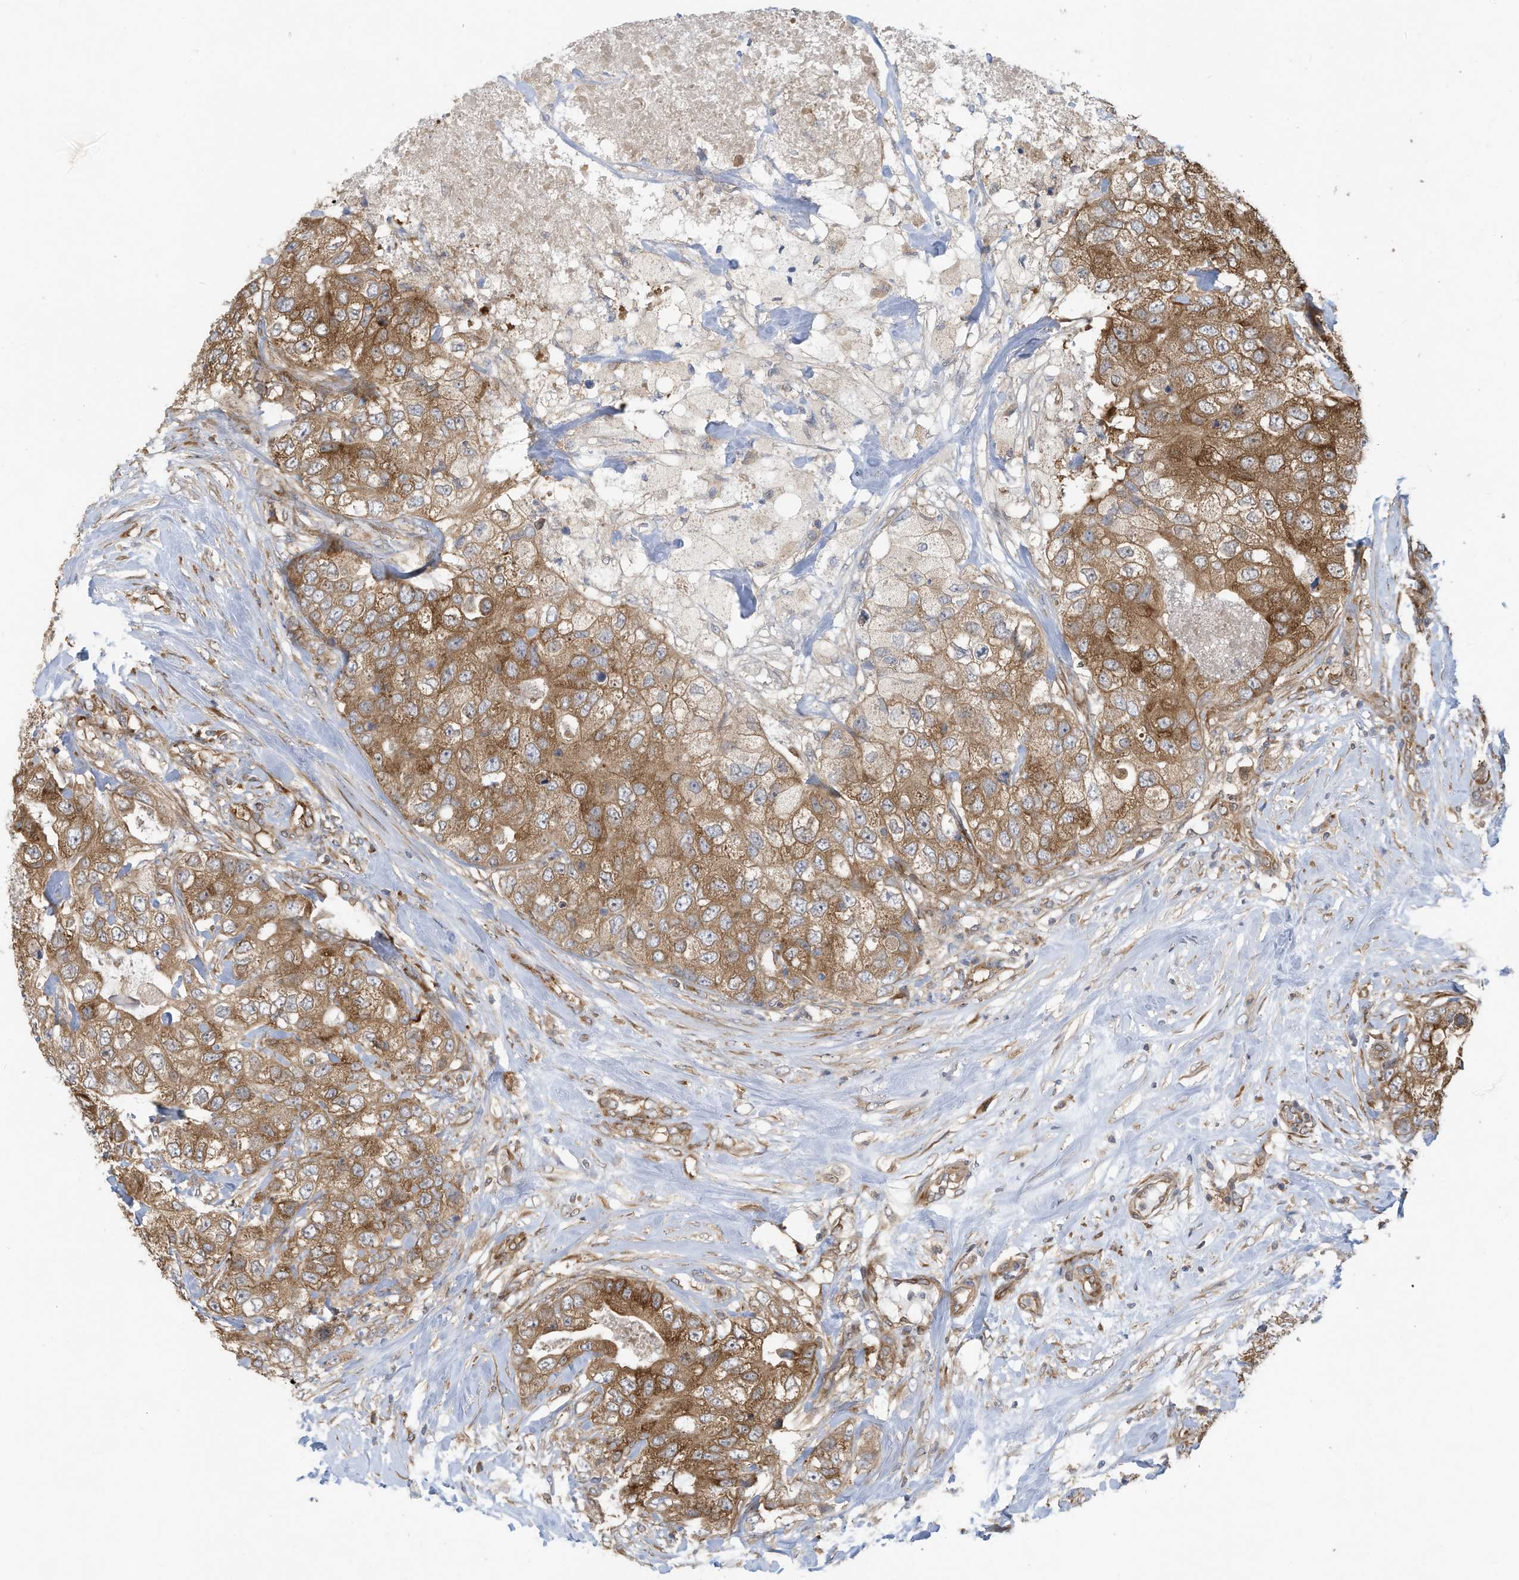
{"staining": {"intensity": "moderate", "quantity": ">75%", "location": "cytoplasmic/membranous"}, "tissue": "breast cancer", "cell_type": "Tumor cells", "image_type": "cancer", "snomed": [{"axis": "morphology", "description": "Duct carcinoma"}, {"axis": "topography", "description": "Breast"}], "caption": "A high-resolution image shows IHC staining of breast cancer, which shows moderate cytoplasmic/membranous expression in approximately >75% of tumor cells. Nuclei are stained in blue.", "gene": "USE1", "patient": {"sex": "female", "age": 62}}